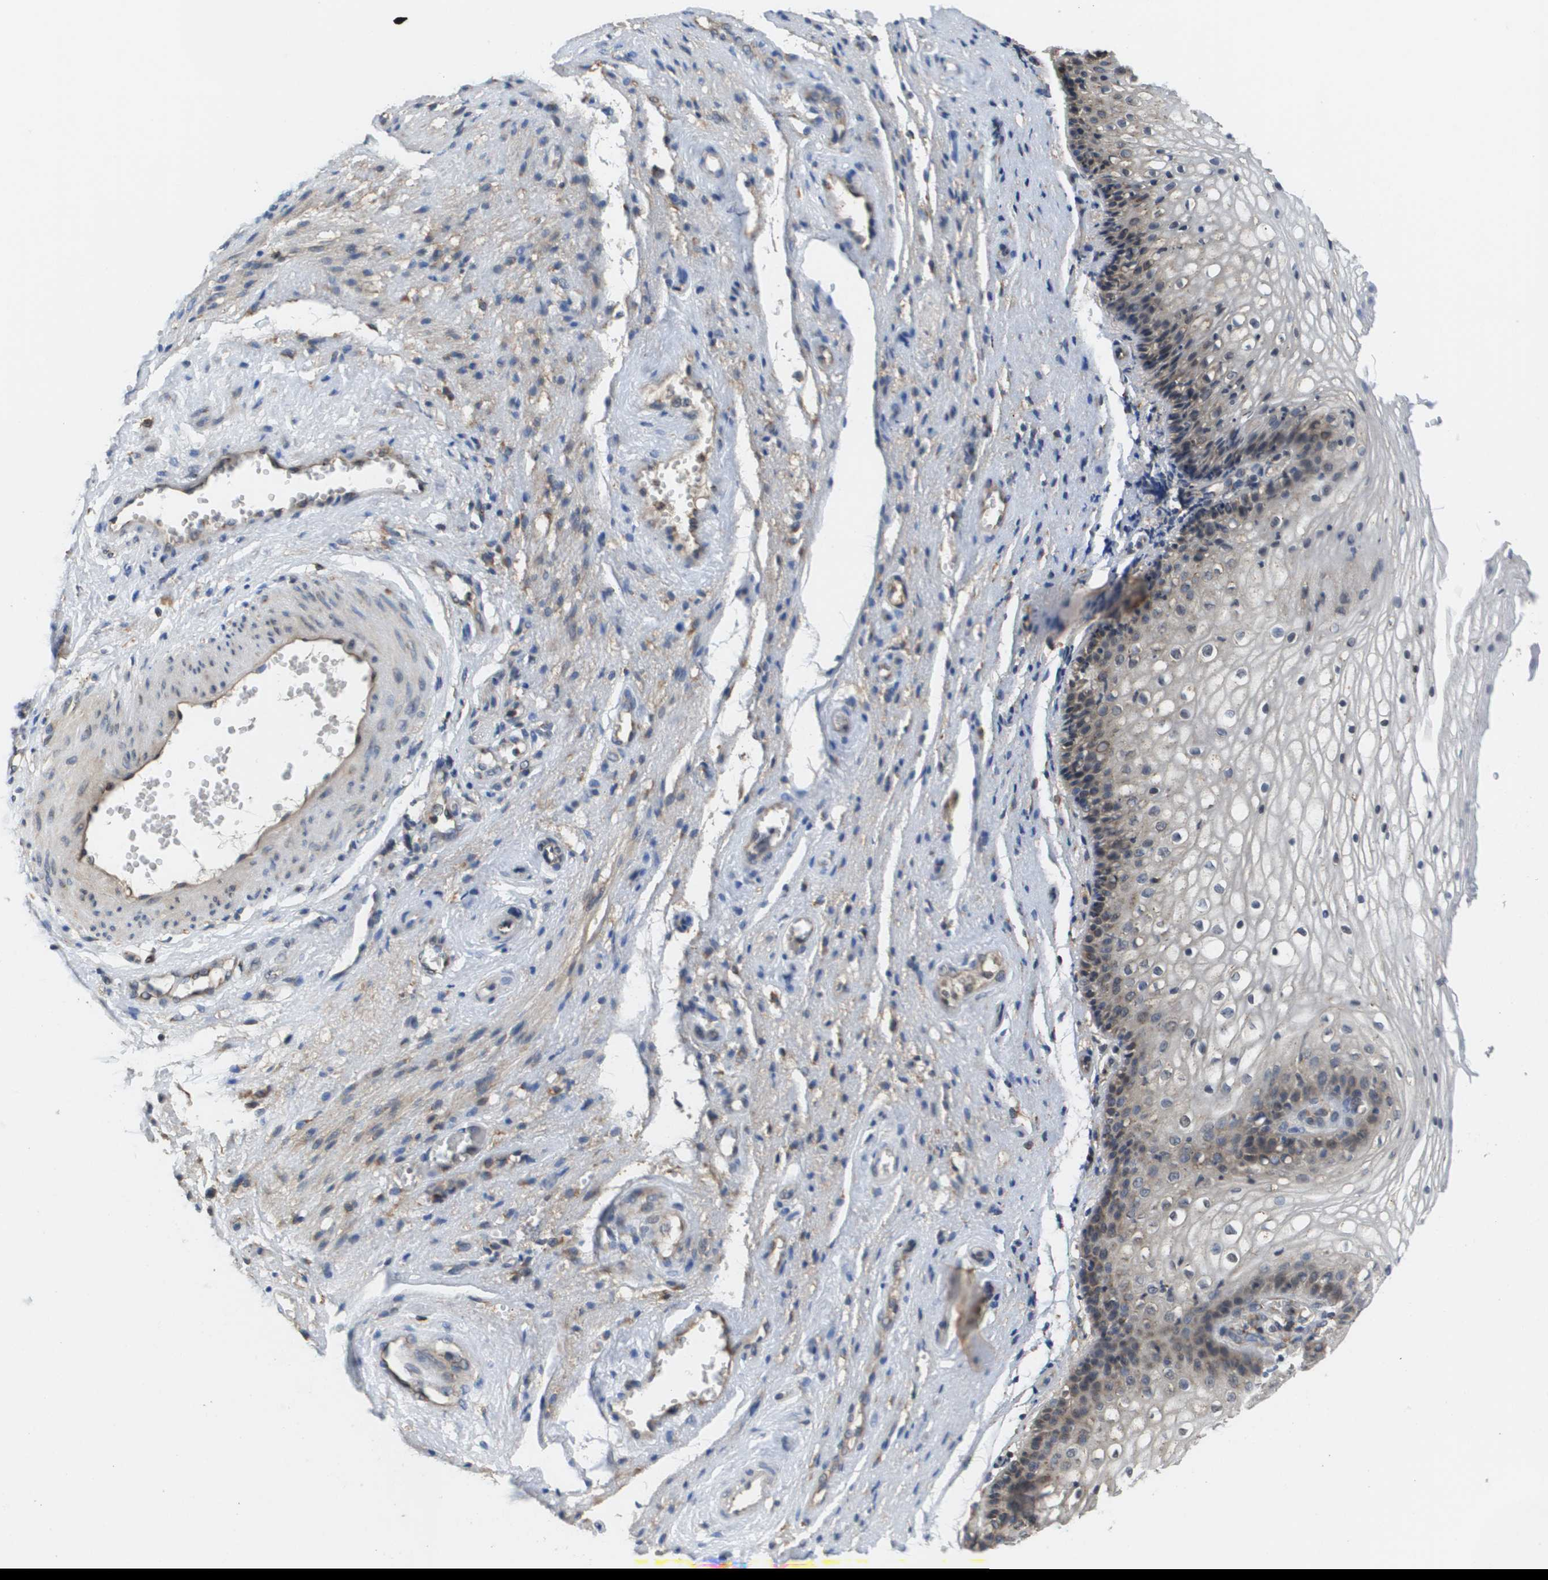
{"staining": {"intensity": "weak", "quantity": "<25%", "location": "cytoplasmic/membranous"}, "tissue": "vagina", "cell_type": "Squamous epithelial cells", "image_type": "normal", "snomed": [{"axis": "morphology", "description": "Normal tissue, NOS"}, {"axis": "topography", "description": "Vagina"}], "caption": "Immunohistochemical staining of unremarkable vagina exhibits no significant expression in squamous epithelial cells.", "gene": "PCK1", "patient": {"sex": "female", "age": 34}}